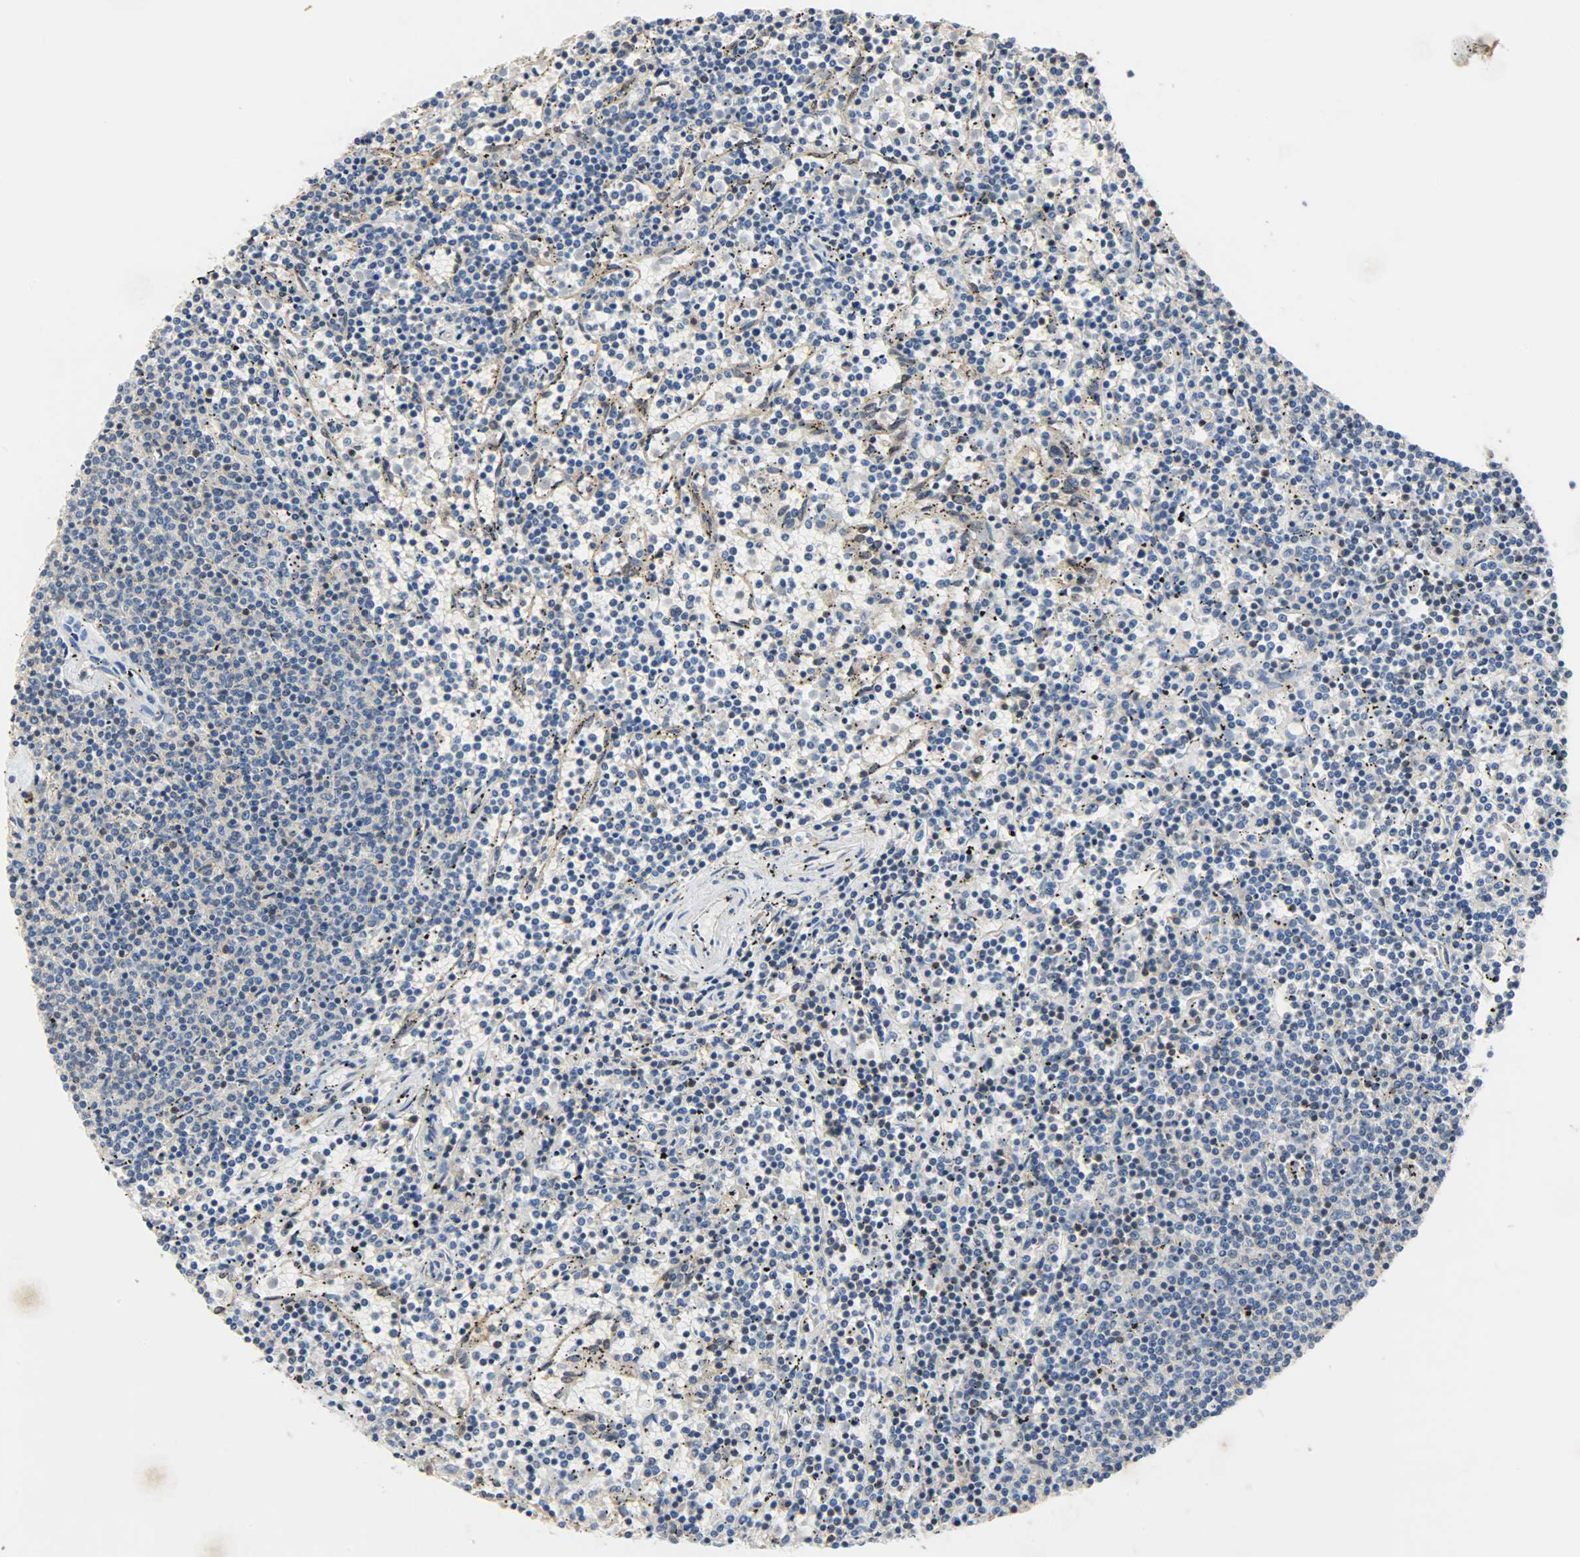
{"staining": {"intensity": "negative", "quantity": "none", "location": "none"}, "tissue": "lymphoma", "cell_type": "Tumor cells", "image_type": "cancer", "snomed": [{"axis": "morphology", "description": "Malignant lymphoma, non-Hodgkin's type, Low grade"}, {"axis": "topography", "description": "Spleen"}], "caption": "Immunohistochemistry (IHC) photomicrograph of low-grade malignant lymphoma, non-Hodgkin's type stained for a protein (brown), which exhibits no positivity in tumor cells.", "gene": "TRIM21", "patient": {"sex": "female", "age": 50}}